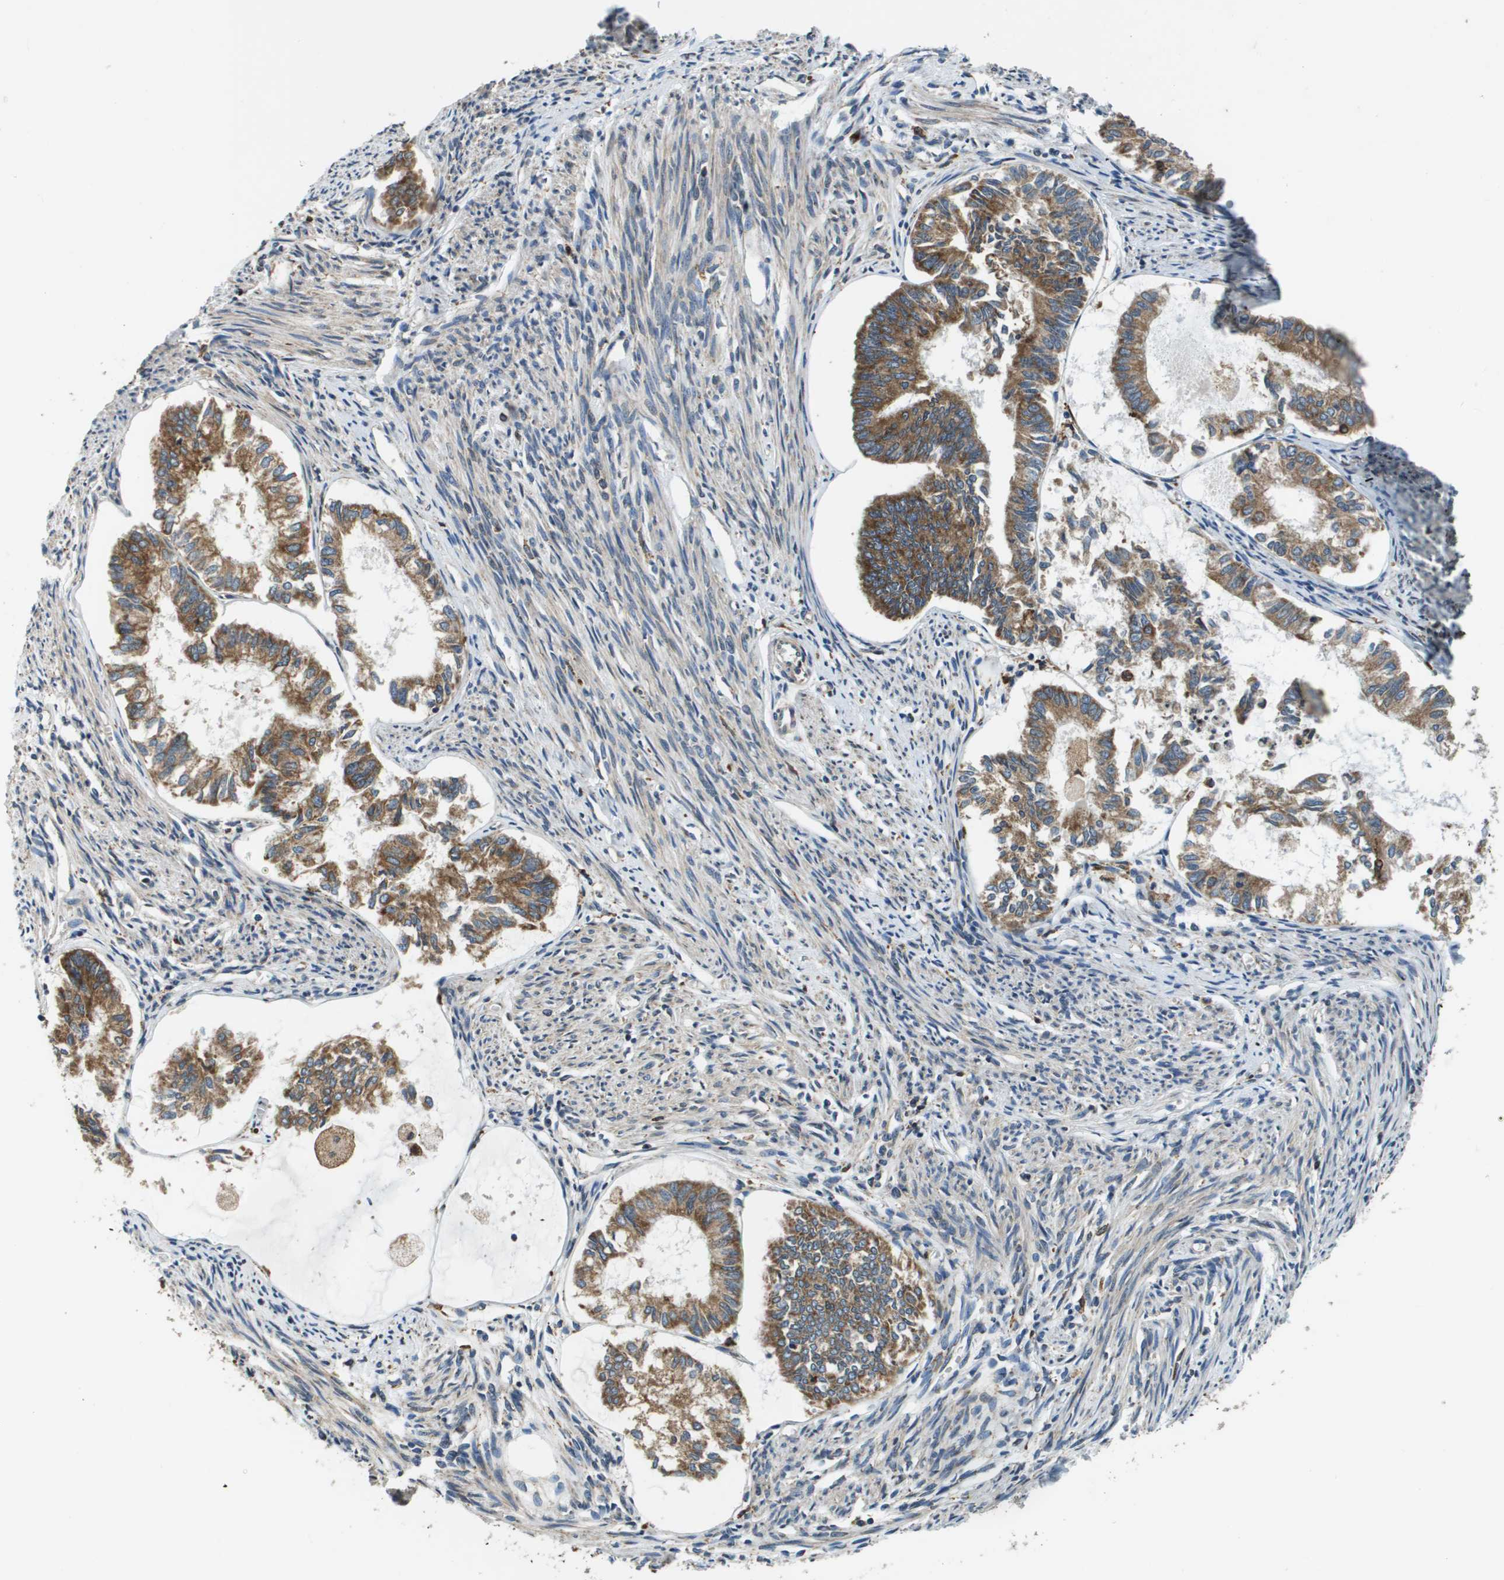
{"staining": {"intensity": "moderate", "quantity": ">75%", "location": "cytoplasmic/membranous"}, "tissue": "endometrial cancer", "cell_type": "Tumor cells", "image_type": "cancer", "snomed": [{"axis": "morphology", "description": "Adenocarcinoma, NOS"}, {"axis": "topography", "description": "Endometrium"}], "caption": "DAB (3,3'-diaminobenzidine) immunohistochemical staining of endometrial cancer (adenocarcinoma) reveals moderate cytoplasmic/membranous protein positivity in approximately >75% of tumor cells. (IHC, brightfield microscopy, high magnification).", "gene": "CNPY3", "patient": {"sex": "female", "age": 86}}